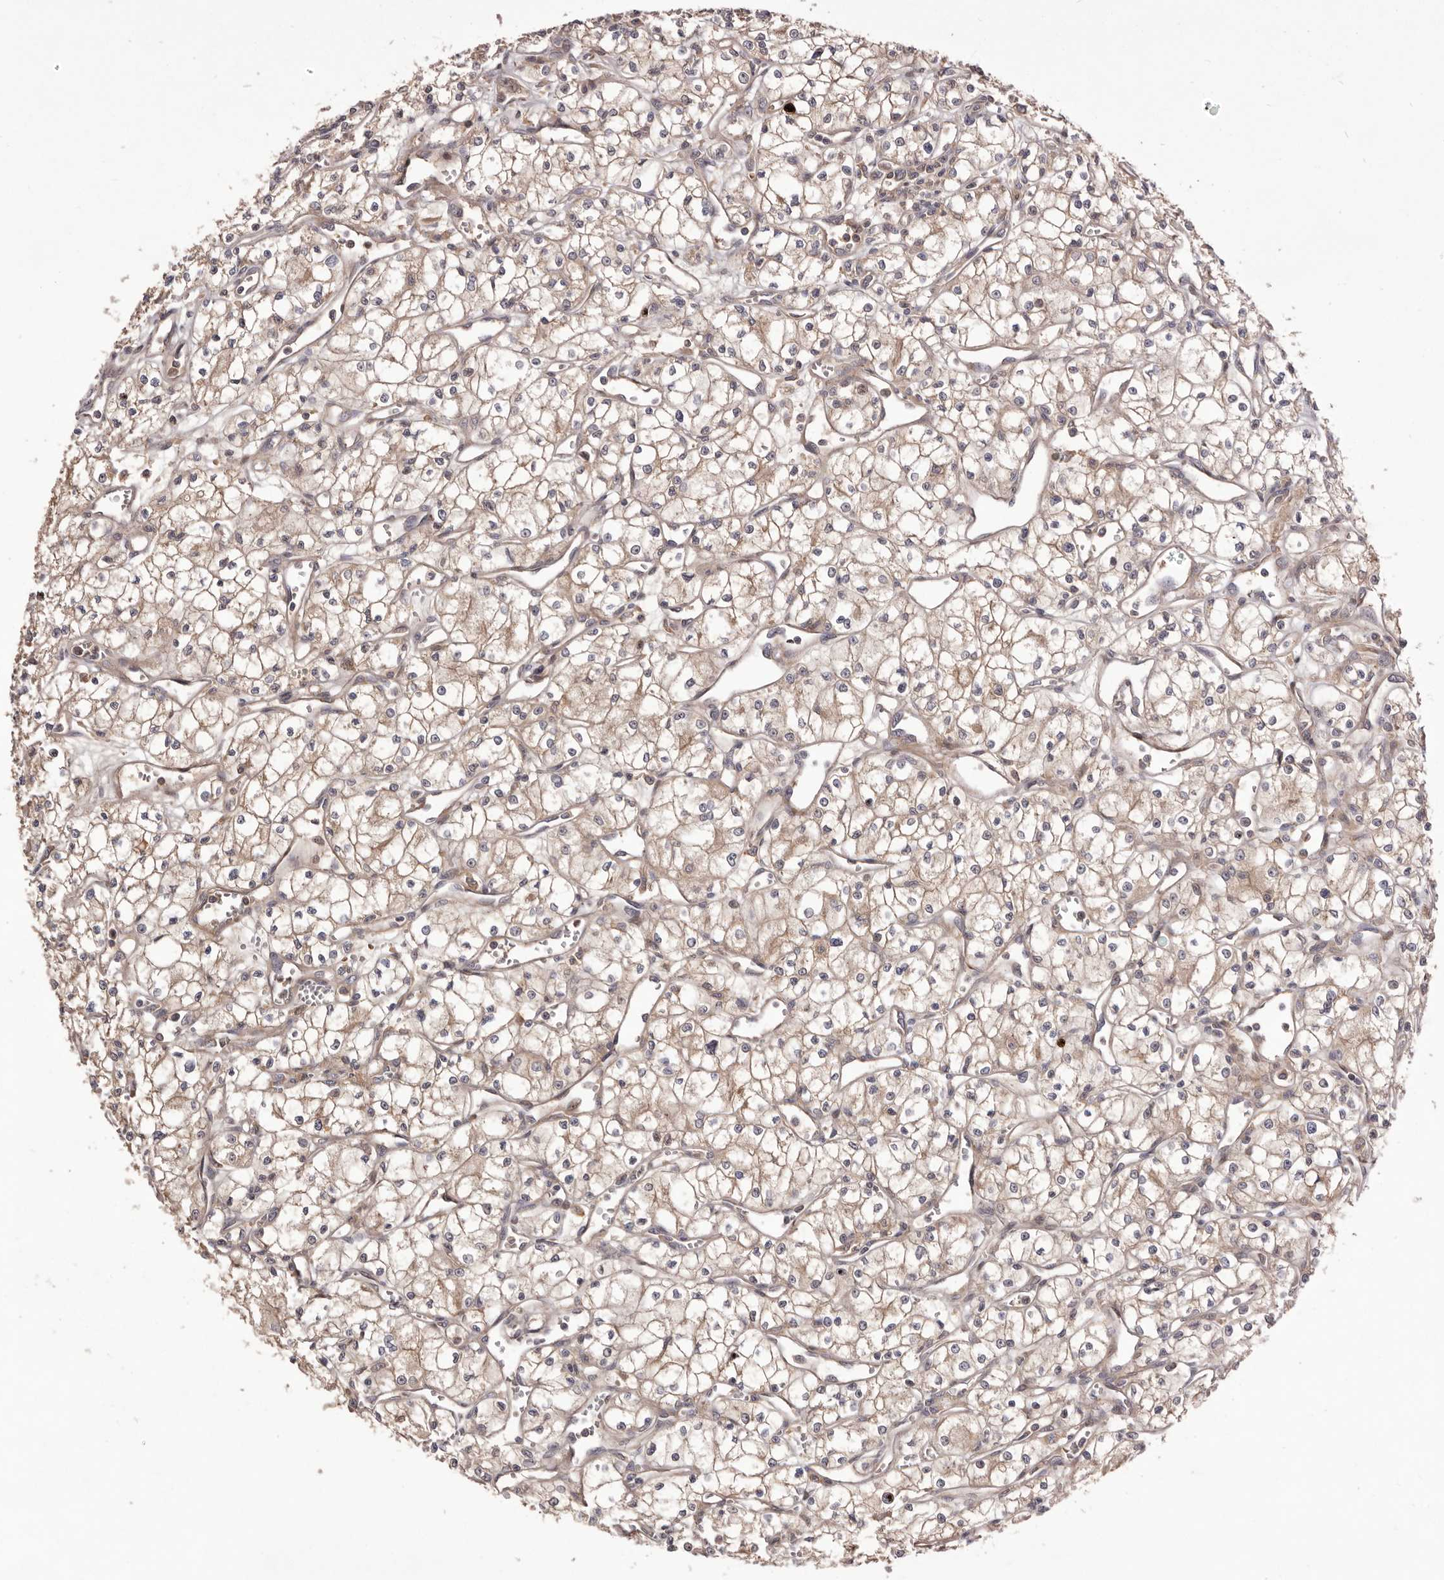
{"staining": {"intensity": "moderate", "quantity": ">75%", "location": "cytoplasmic/membranous"}, "tissue": "renal cancer", "cell_type": "Tumor cells", "image_type": "cancer", "snomed": [{"axis": "morphology", "description": "Adenocarcinoma, NOS"}, {"axis": "topography", "description": "Kidney"}], "caption": "Tumor cells reveal moderate cytoplasmic/membranous staining in approximately >75% of cells in renal adenocarcinoma.", "gene": "DOP1A", "patient": {"sex": "male", "age": 59}}